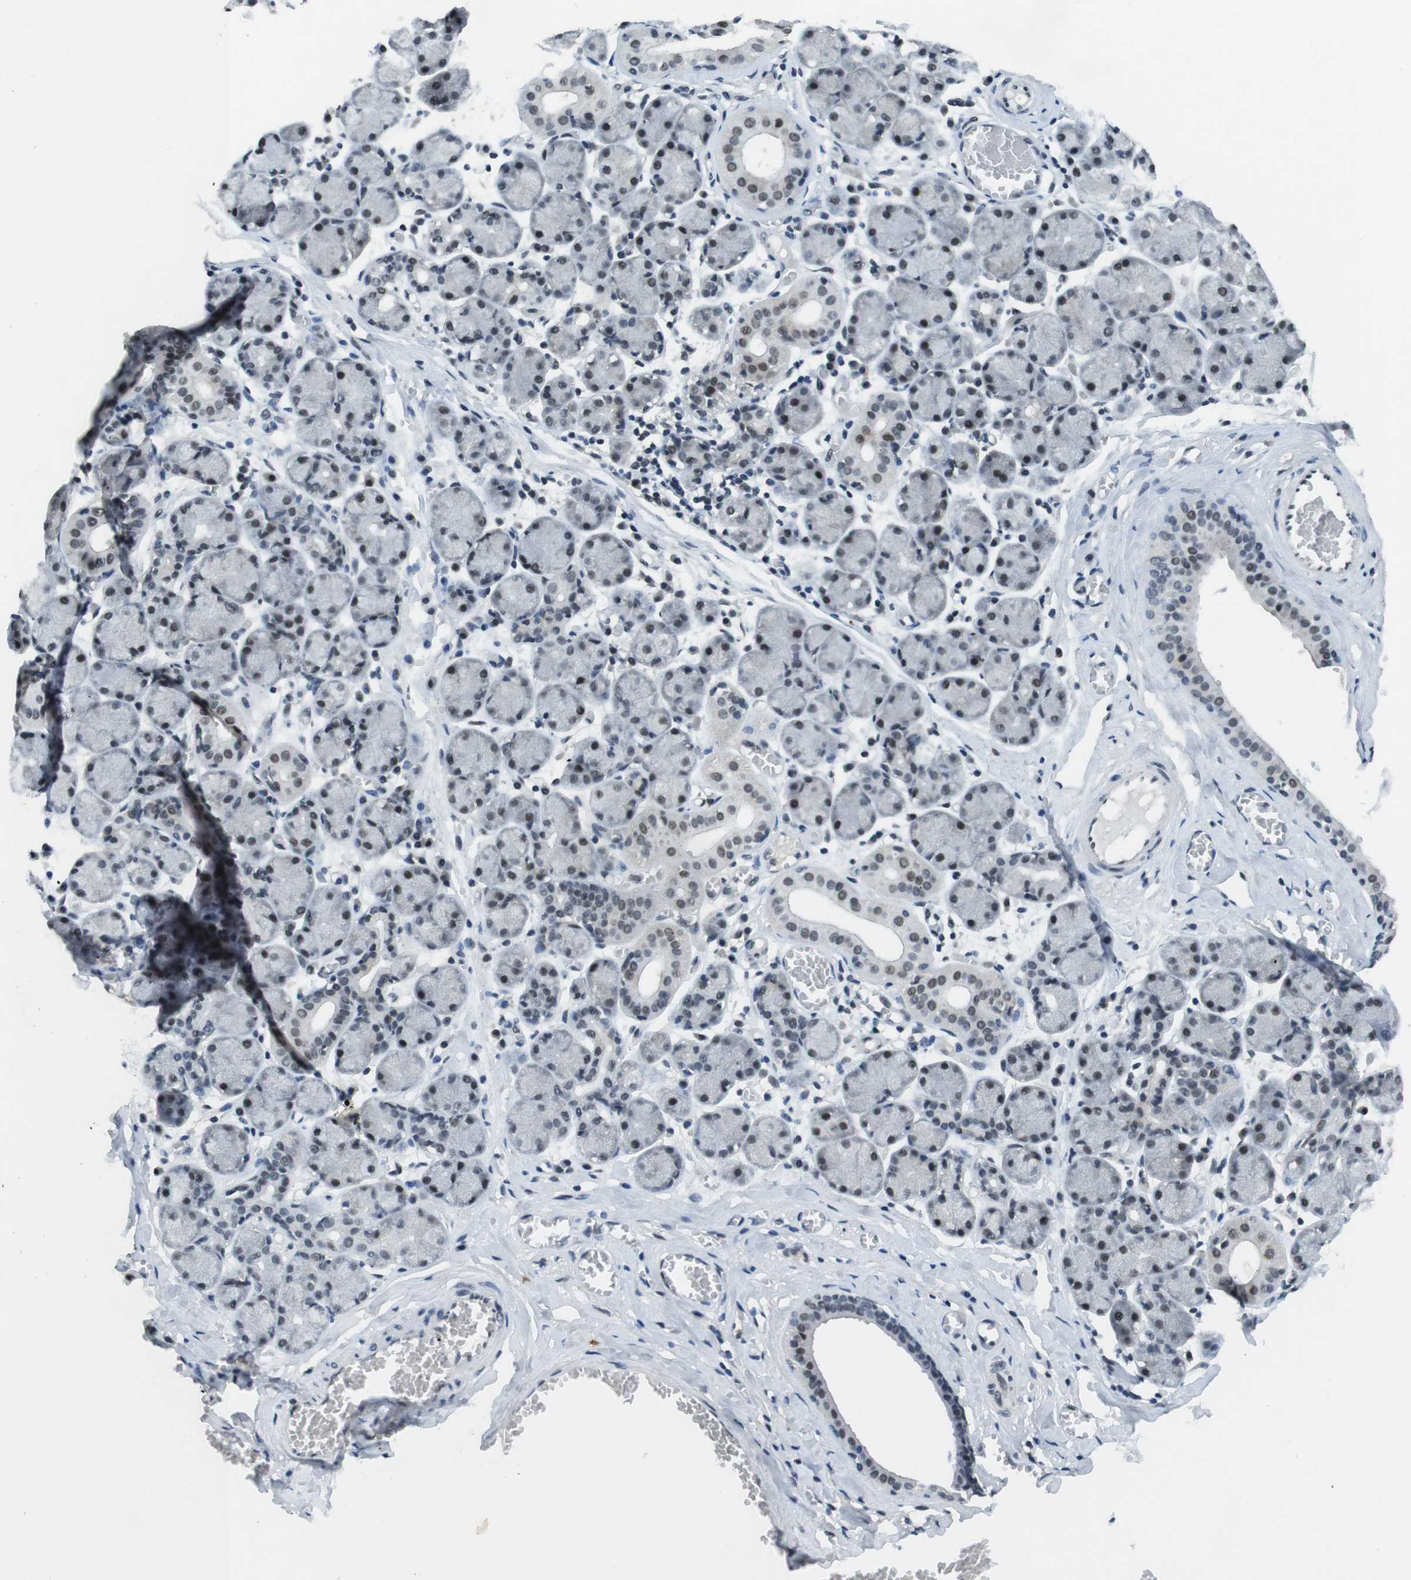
{"staining": {"intensity": "weak", "quantity": "25%-75%", "location": "nuclear"}, "tissue": "salivary gland", "cell_type": "Glandular cells", "image_type": "normal", "snomed": [{"axis": "morphology", "description": "Normal tissue, NOS"}, {"axis": "topography", "description": "Salivary gland"}], "caption": "A histopathology image of human salivary gland stained for a protein reveals weak nuclear brown staining in glandular cells.", "gene": "USP7", "patient": {"sex": "female", "age": 24}}